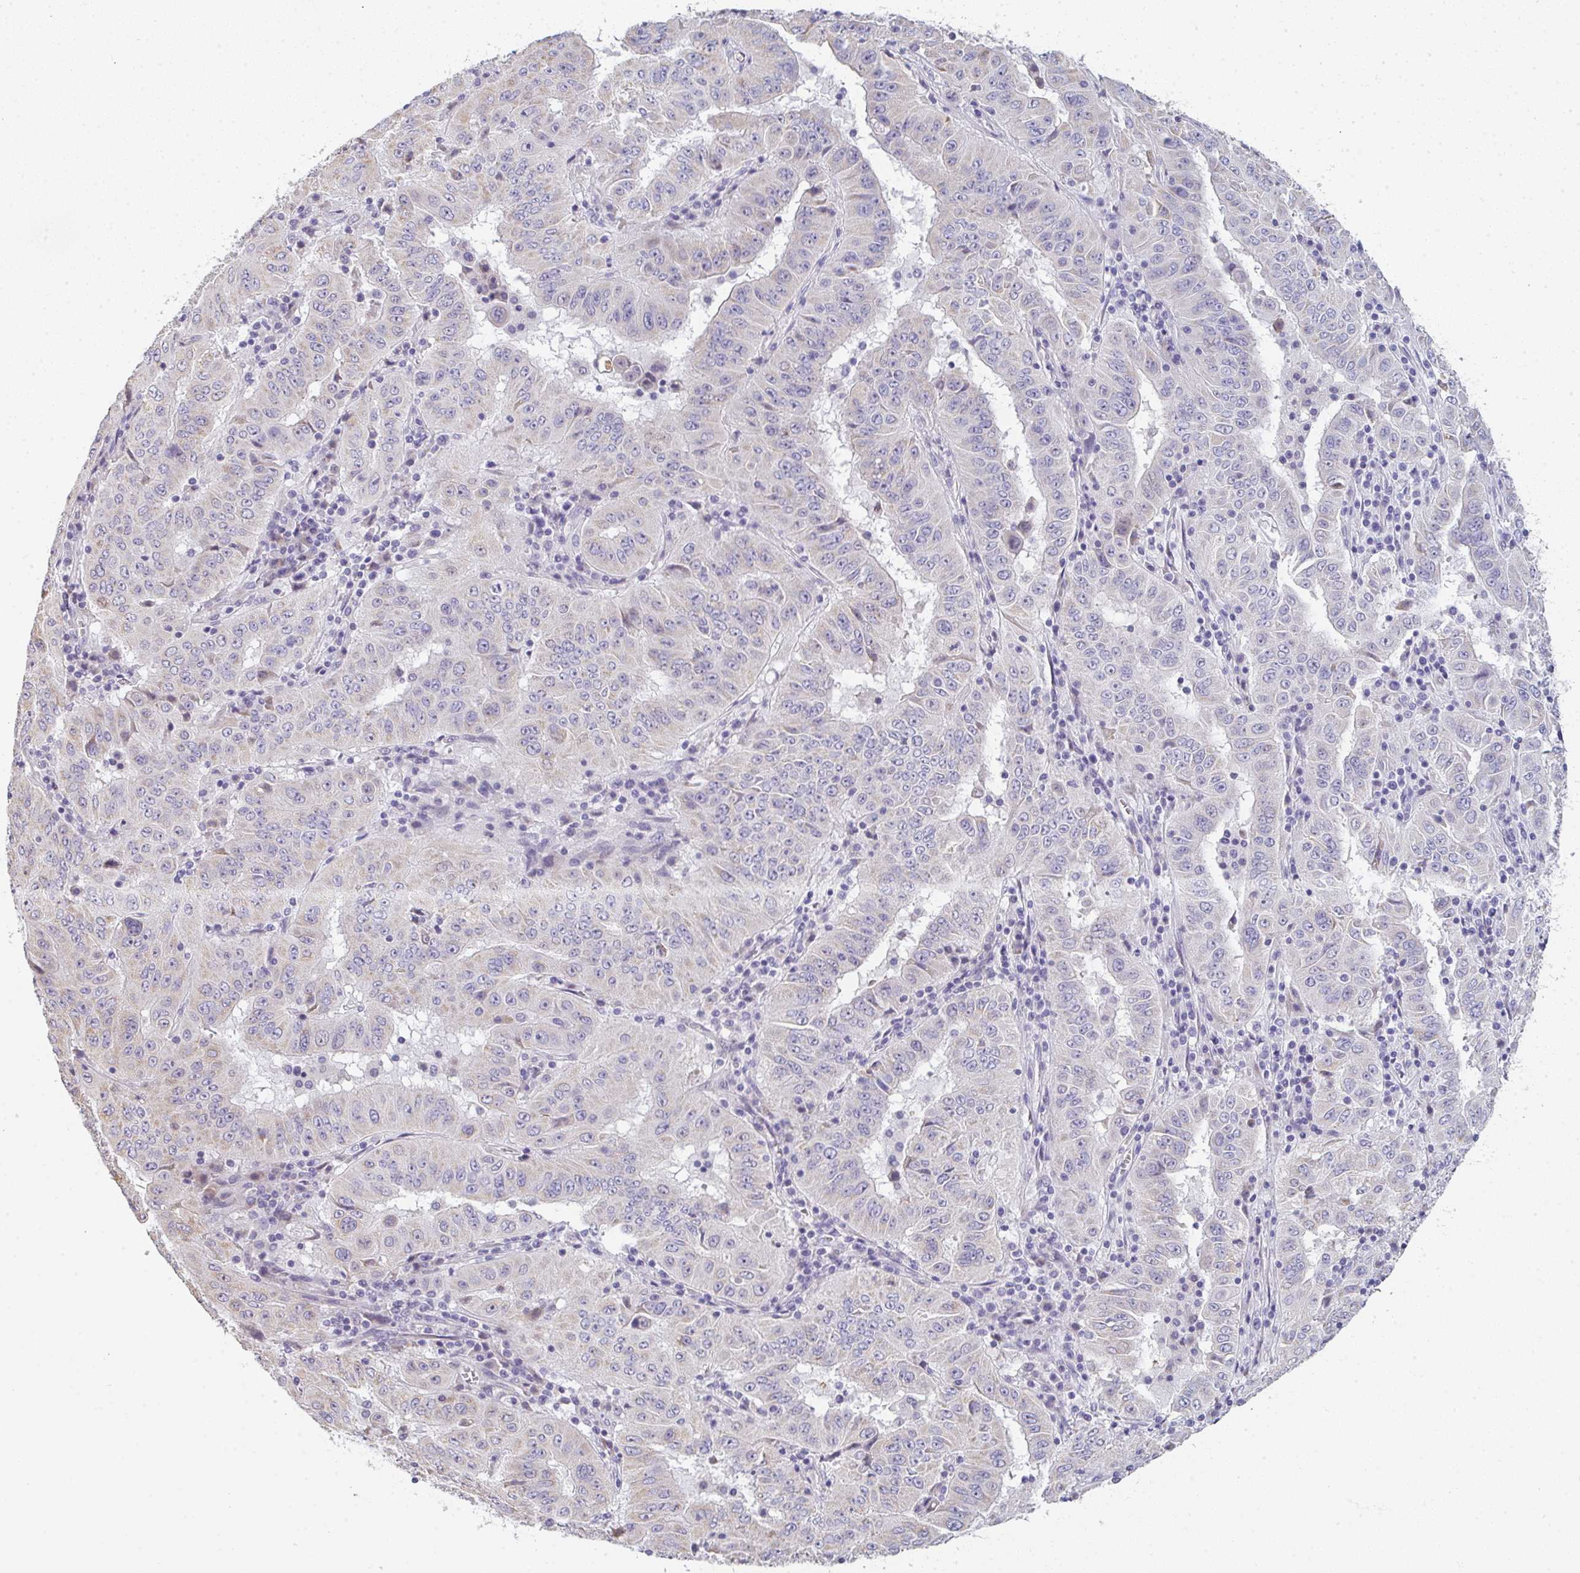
{"staining": {"intensity": "moderate", "quantity": "<25%", "location": "cytoplasmic/membranous"}, "tissue": "pancreatic cancer", "cell_type": "Tumor cells", "image_type": "cancer", "snomed": [{"axis": "morphology", "description": "Adenocarcinoma, NOS"}, {"axis": "topography", "description": "Pancreas"}], "caption": "Pancreatic adenocarcinoma stained for a protein displays moderate cytoplasmic/membranous positivity in tumor cells.", "gene": "CACNA1S", "patient": {"sex": "male", "age": 63}}